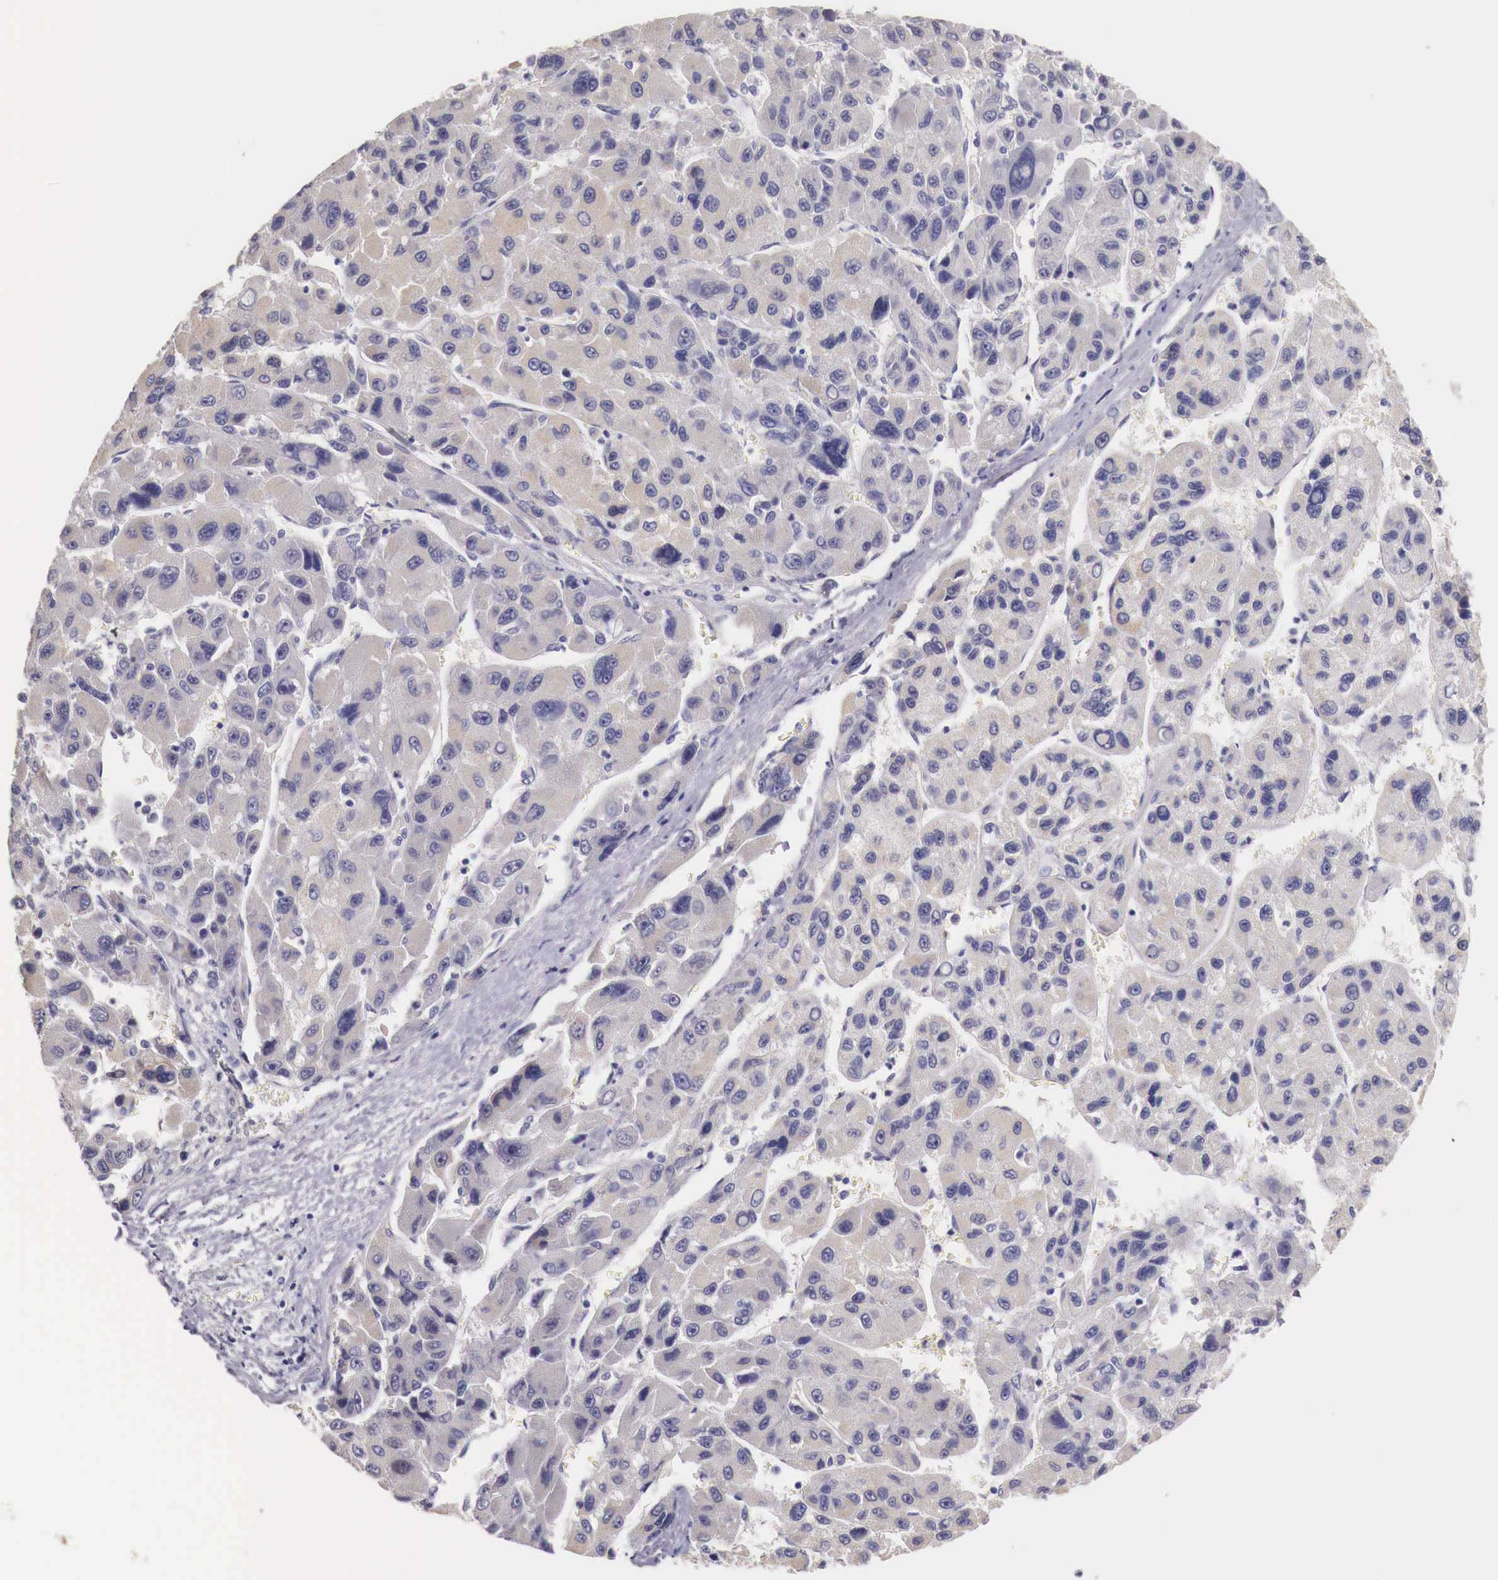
{"staining": {"intensity": "negative", "quantity": "none", "location": "none"}, "tissue": "liver cancer", "cell_type": "Tumor cells", "image_type": "cancer", "snomed": [{"axis": "morphology", "description": "Carcinoma, Hepatocellular, NOS"}, {"axis": "topography", "description": "Liver"}], "caption": "Liver cancer stained for a protein using immunohistochemistry (IHC) demonstrates no staining tumor cells.", "gene": "ENOX2", "patient": {"sex": "male", "age": 64}}